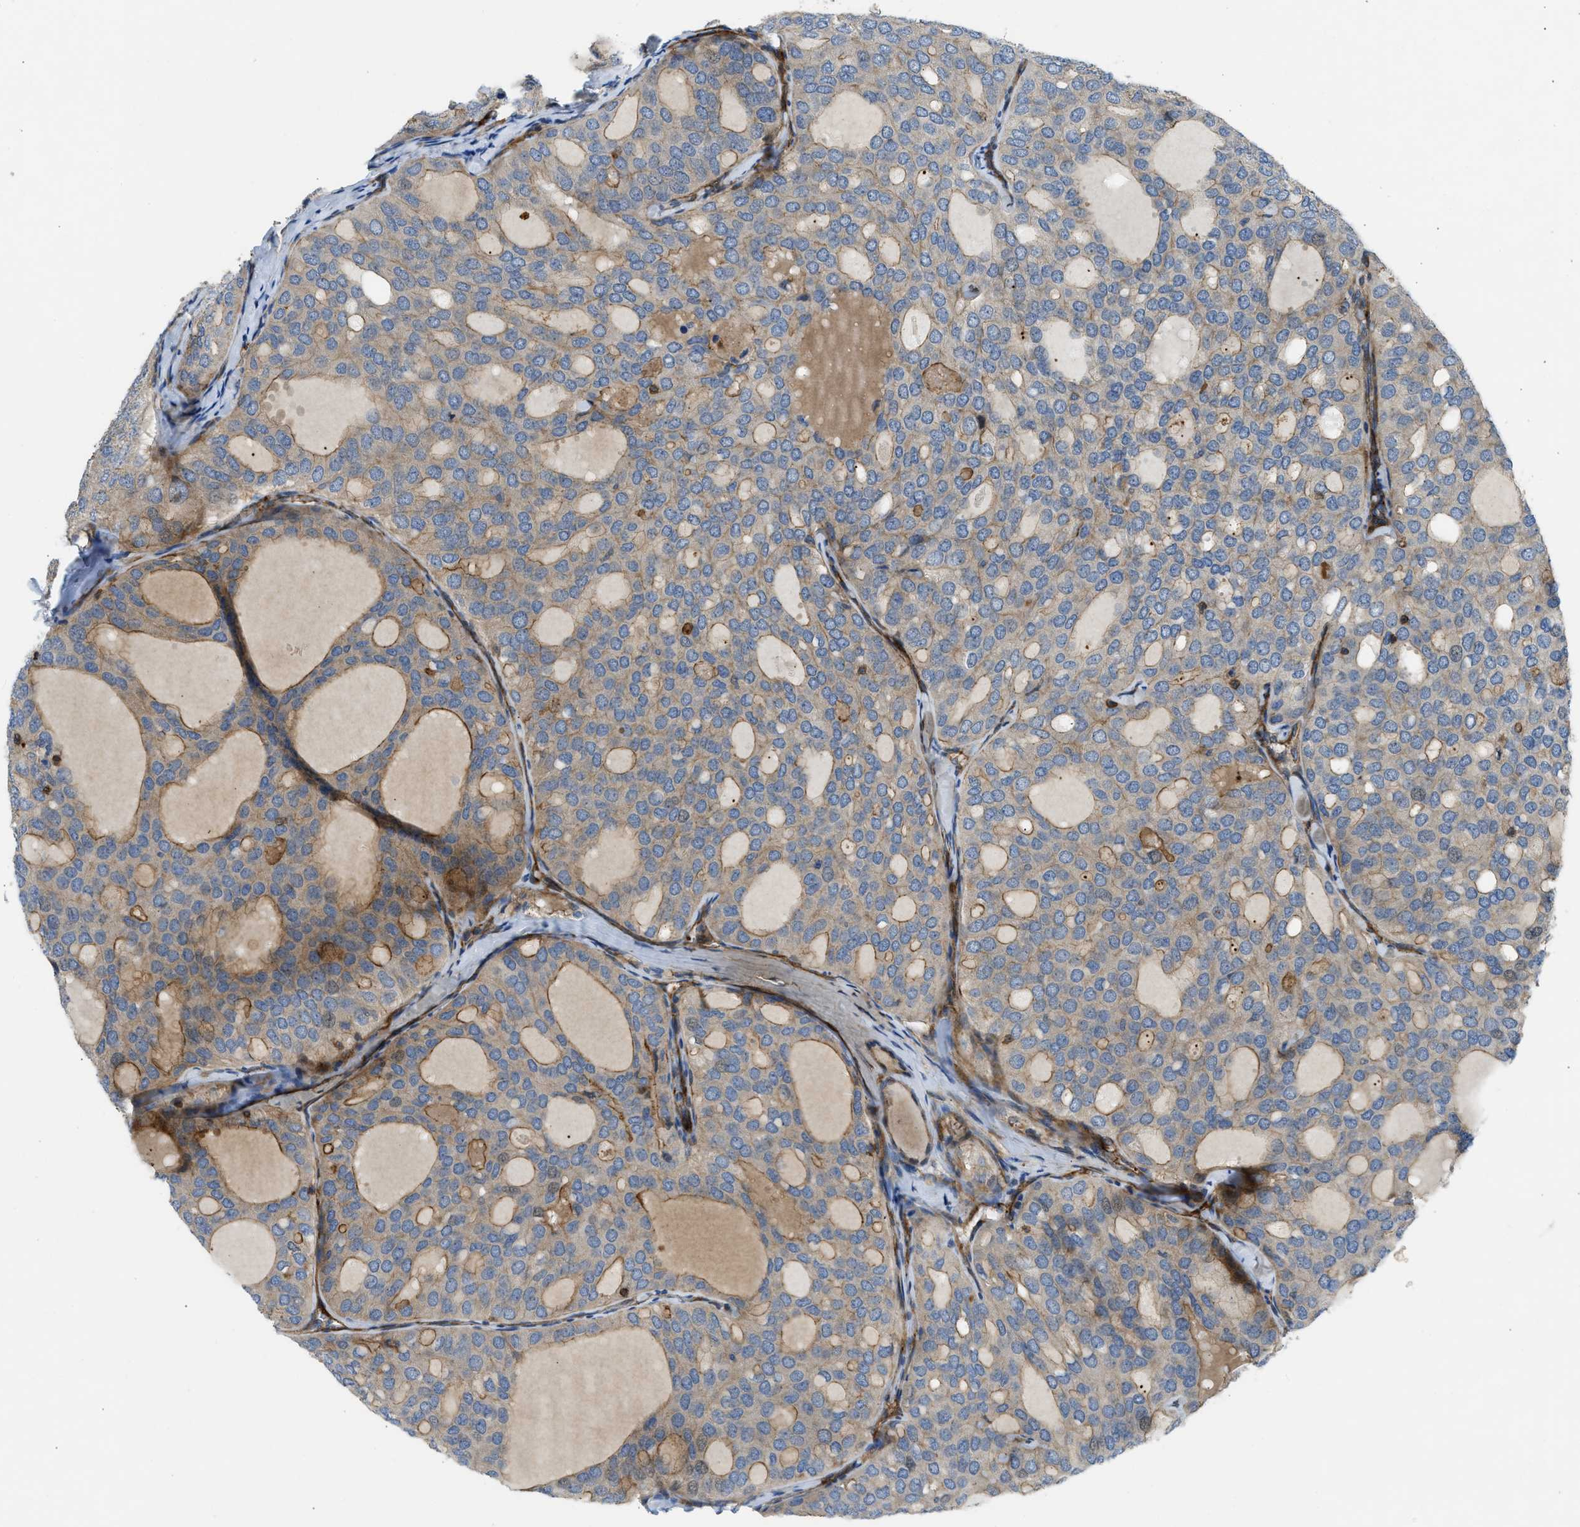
{"staining": {"intensity": "moderate", "quantity": "25%-75%", "location": "cytoplasmic/membranous"}, "tissue": "thyroid cancer", "cell_type": "Tumor cells", "image_type": "cancer", "snomed": [{"axis": "morphology", "description": "Follicular adenoma carcinoma, NOS"}, {"axis": "topography", "description": "Thyroid gland"}], "caption": "Moderate cytoplasmic/membranous protein staining is appreciated in approximately 25%-75% of tumor cells in thyroid follicular adenoma carcinoma.", "gene": "NYNRIN", "patient": {"sex": "male", "age": 75}}